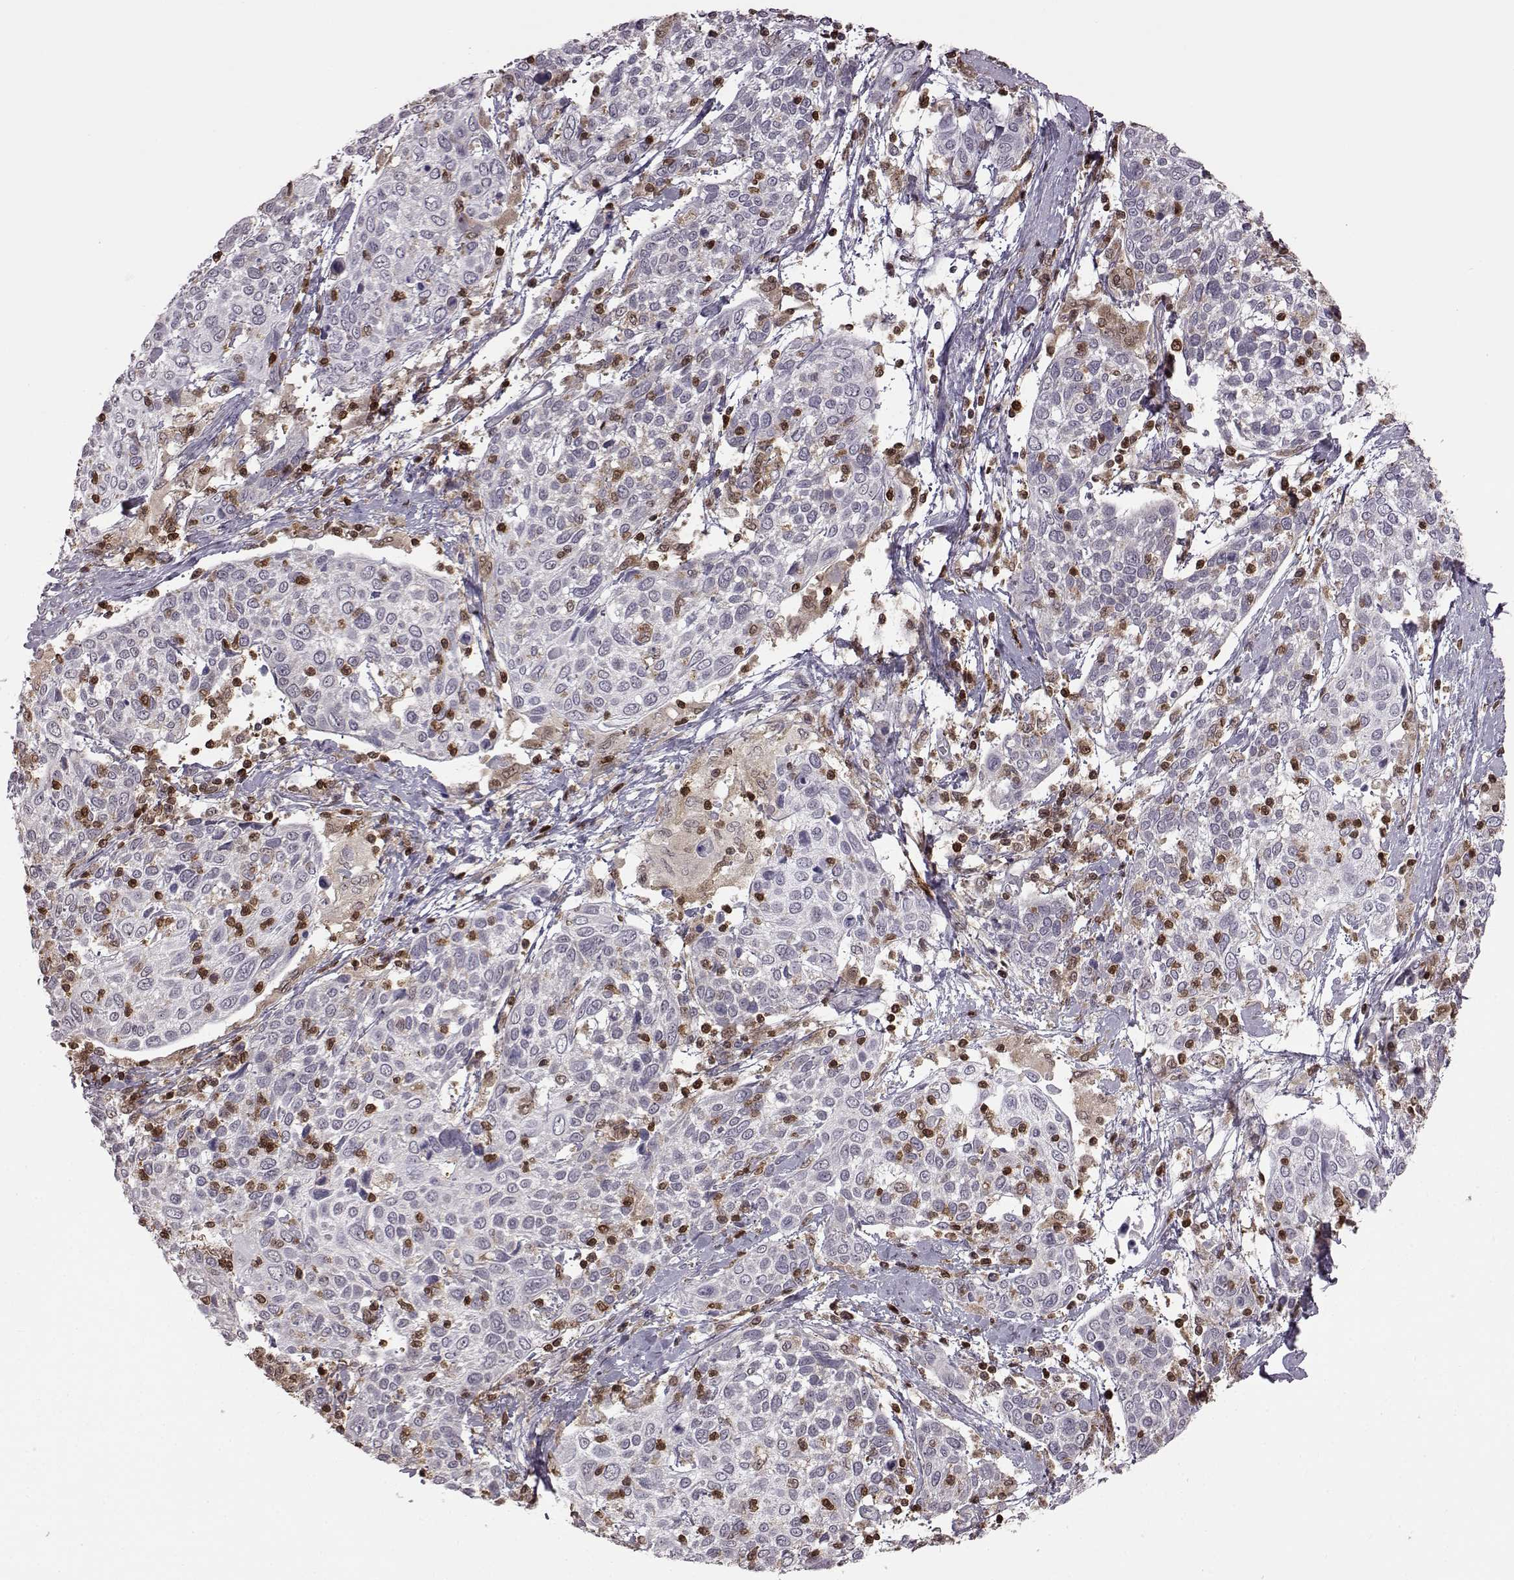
{"staining": {"intensity": "negative", "quantity": "none", "location": "none"}, "tissue": "cervical cancer", "cell_type": "Tumor cells", "image_type": "cancer", "snomed": [{"axis": "morphology", "description": "Squamous cell carcinoma, NOS"}, {"axis": "topography", "description": "Cervix"}], "caption": "Immunohistochemical staining of cervical squamous cell carcinoma displays no significant staining in tumor cells. (DAB (3,3'-diaminobenzidine) immunohistochemistry, high magnification).", "gene": "DOK2", "patient": {"sex": "female", "age": 61}}